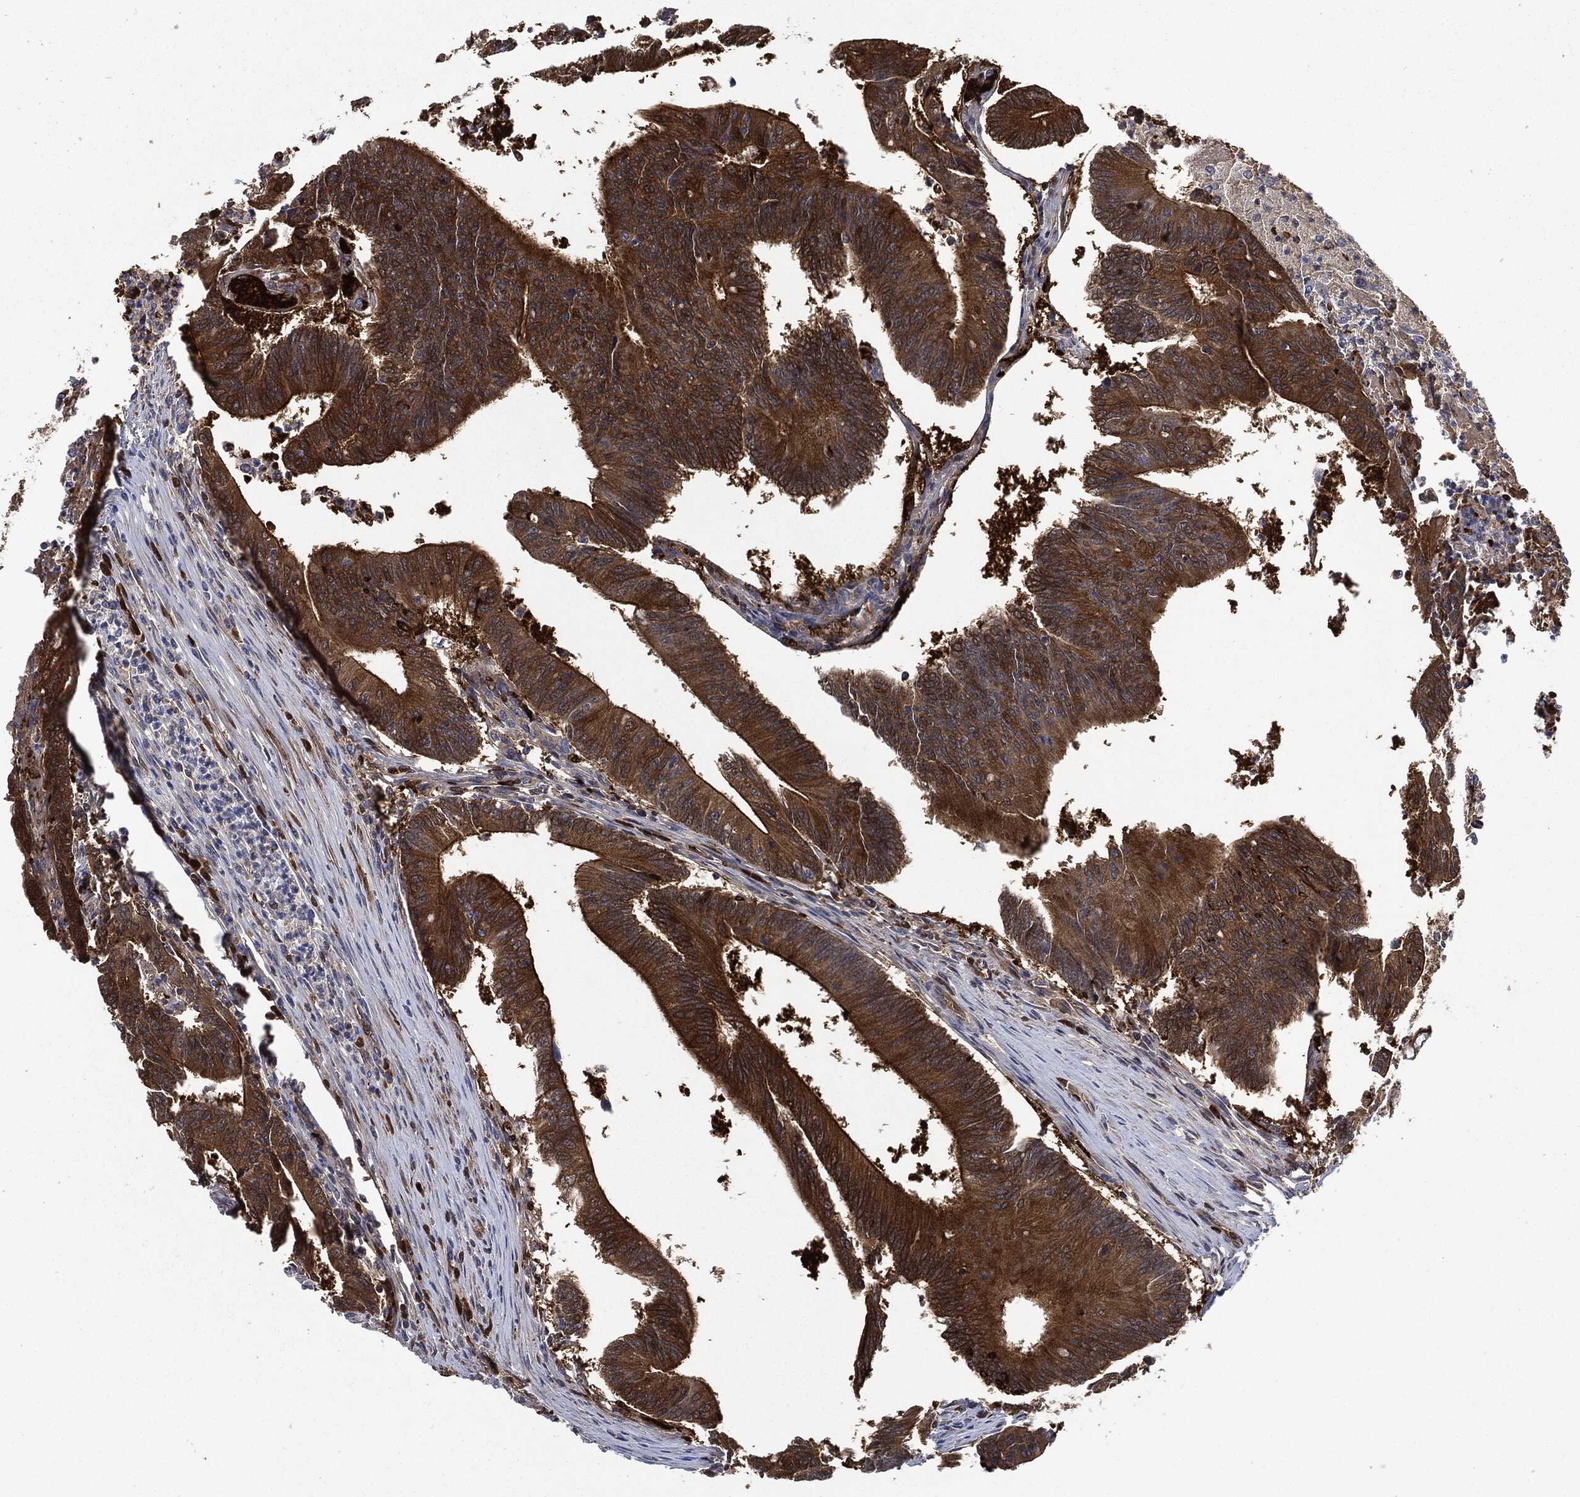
{"staining": {"intensity": "strong", "quantity": ">75%", "location": "cytoplasmic/membranous"}, "tissue": "colorectal cancer", "cell_type": "Tumor cells", "image_type": "cancer", "snomed": [{"axis": "morphology", "description": "Adenocarcinoma, NOS"}, {"axis": "topography", "description": "Colon"}], "caption": "Immunohistochemical staining of human colorectal cancer reveals strong cytoplasmic/membranous protein staining in approximately >75% of tumor cells.", "gene": "PRDX2", "patient": {"sex": "female", "age": 70}}